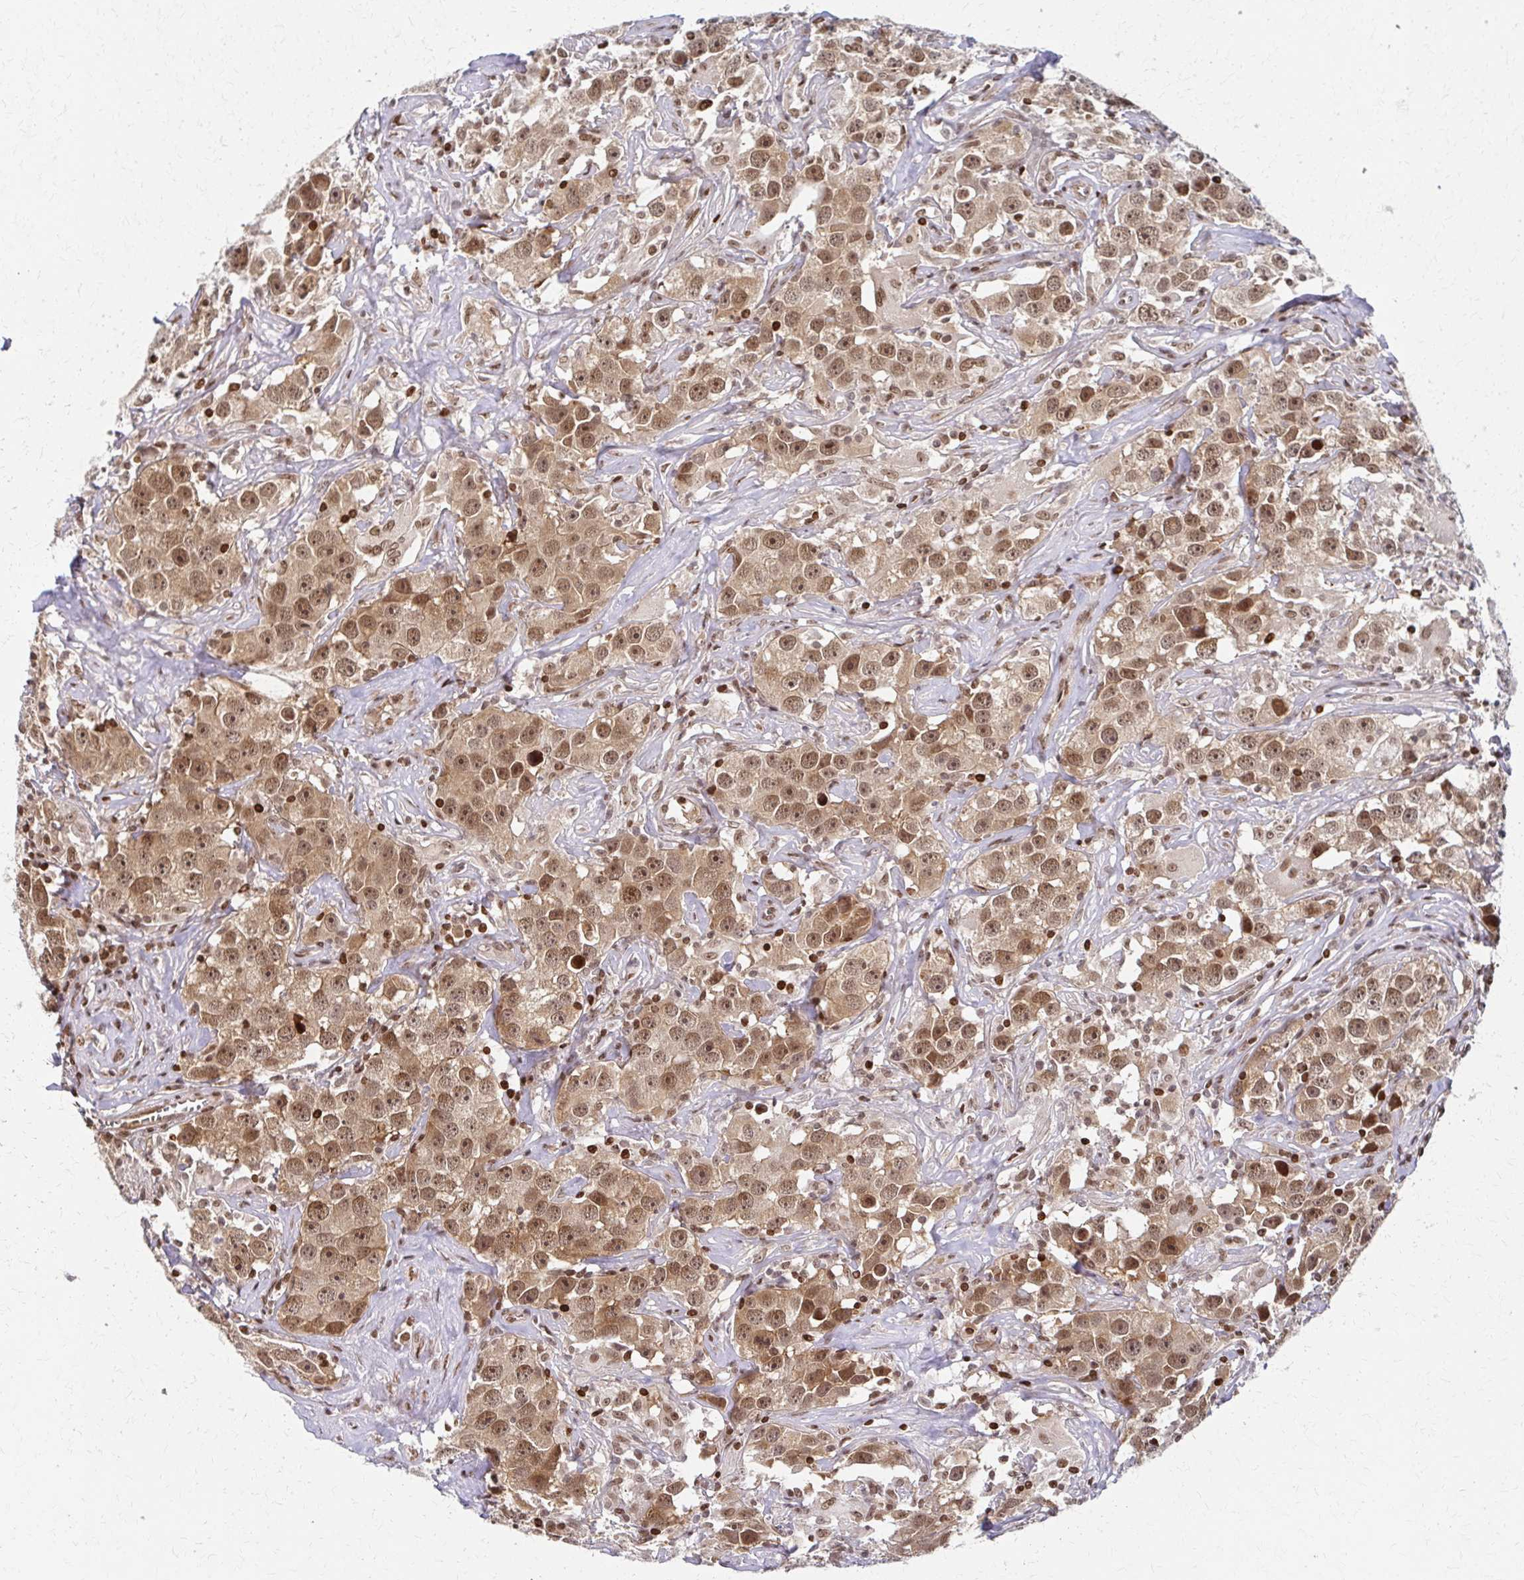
{"staining": {"intensity": "moderate", "quantity": ">75%", "location": "nuclear"}, "tissue": "testis cancer", "cell_type": "Tumor cells", "image_type": "cancer", "snomed": [{"axis": "morphology", "description": "Seminoma, NOS"}, {"axis": "topography", "description": "Testis"}], "caption": "An IHC image of neoplastic tissue is shown. Protein staining in brown shows moderate nuclear positivity in testis cancer within tumor cells. (brown staining indicates protein expression, while blue staining denotes nuclei).", "gene": "PSMD7", "patient": {"sex": "male", "age": 49}}